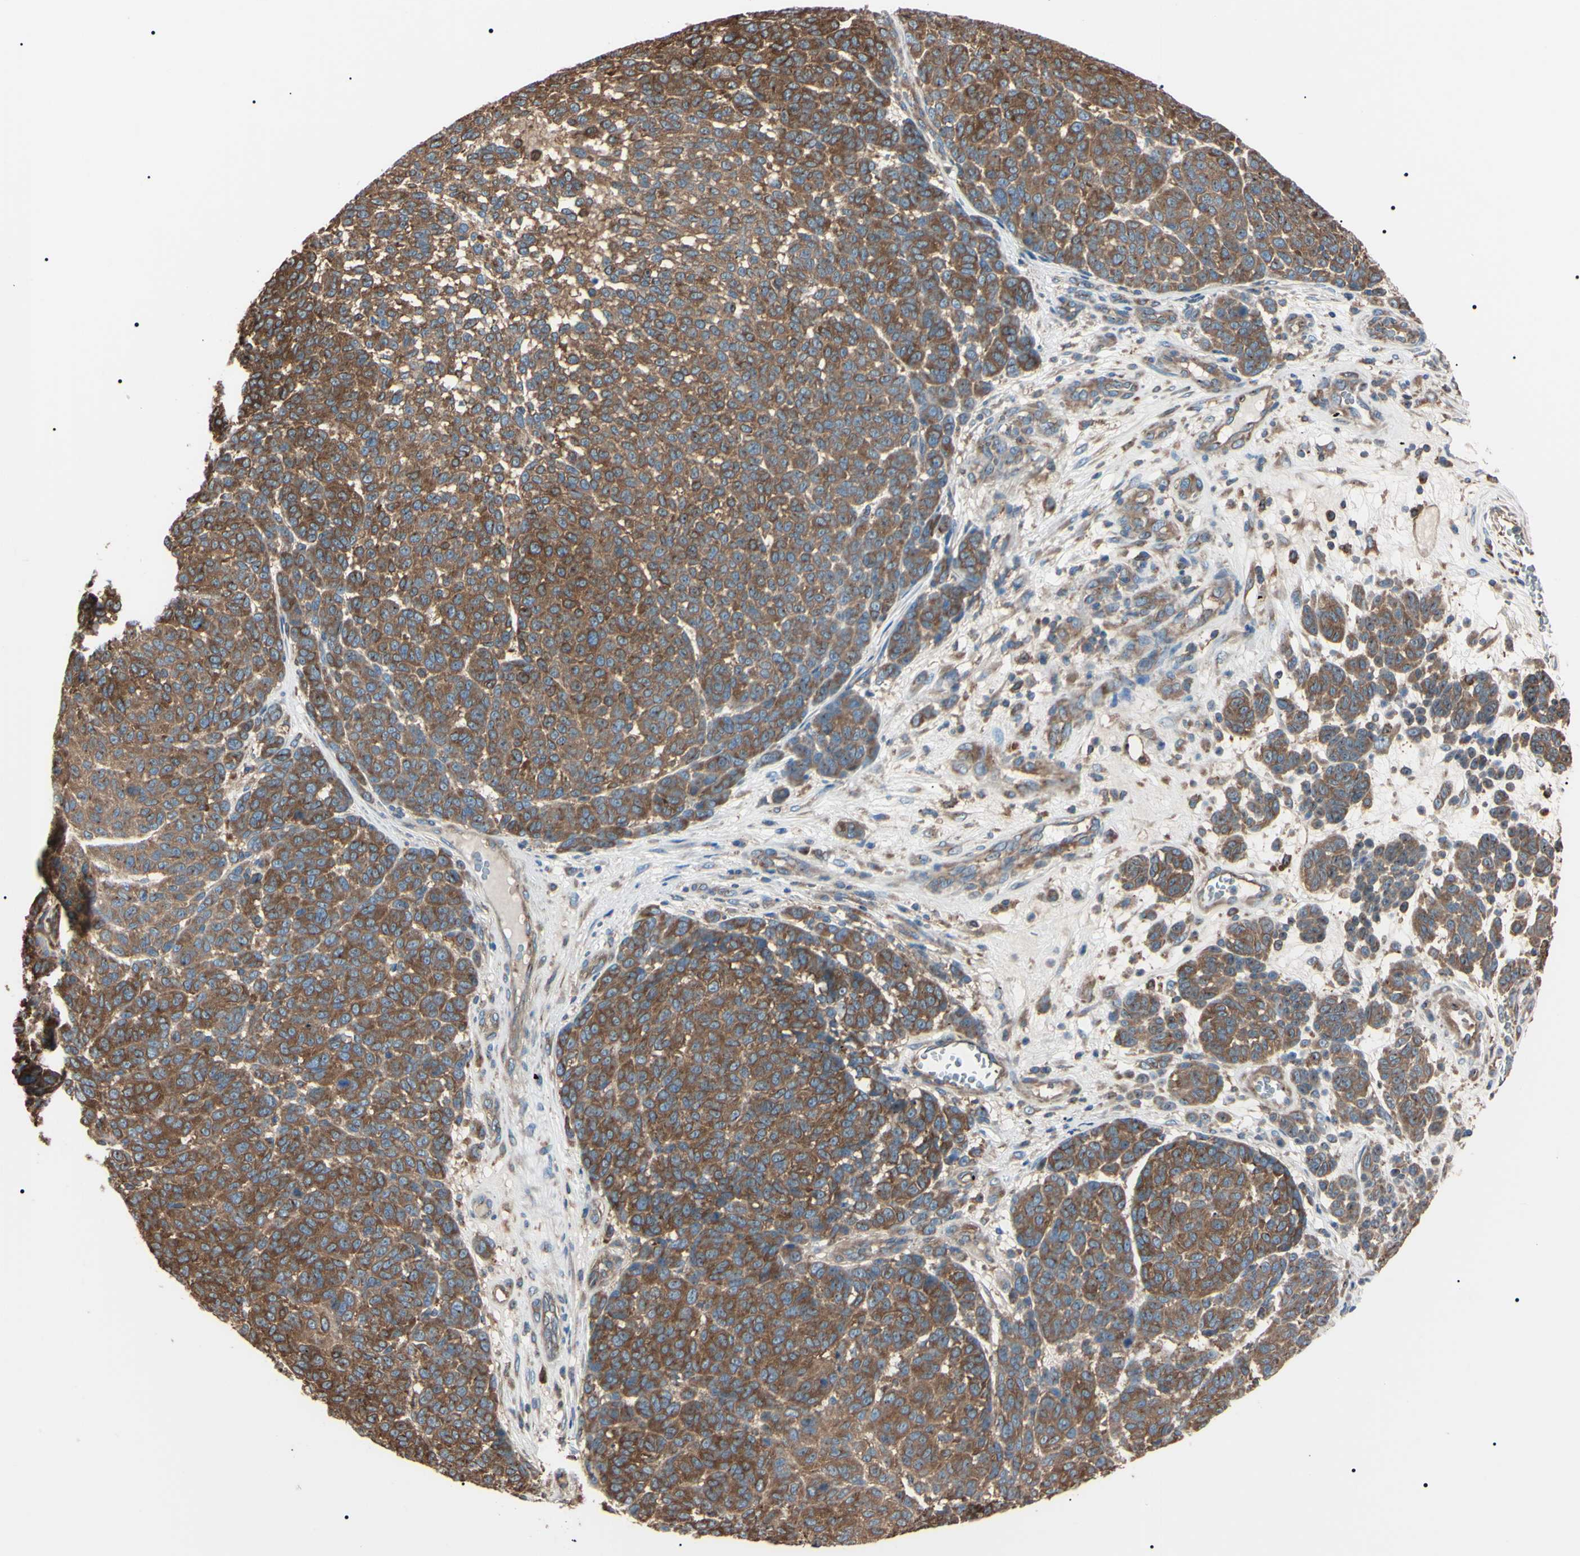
{"staining": {"intensity": "moderate", "quantity": ">75%", "location": "cytoplasmic/membranous"}, "tissue": "melanoma", "cell_type": "Tumor cells", "image_type": "cancer", "snomed": [{"axis": "morphology", "description": "Malignant melanoma, NOS"}, {"axis": "topography", "description": "Skin"}], "caption": "A histopathology image showing moderate cytoplasmic/membranous staining in about >75% of tumor cells in malignant melanoma, as visualized by brown immunohistochemical staining.", "gene": "PRKACA", "patient": {"sex": "male", "age": 59}}